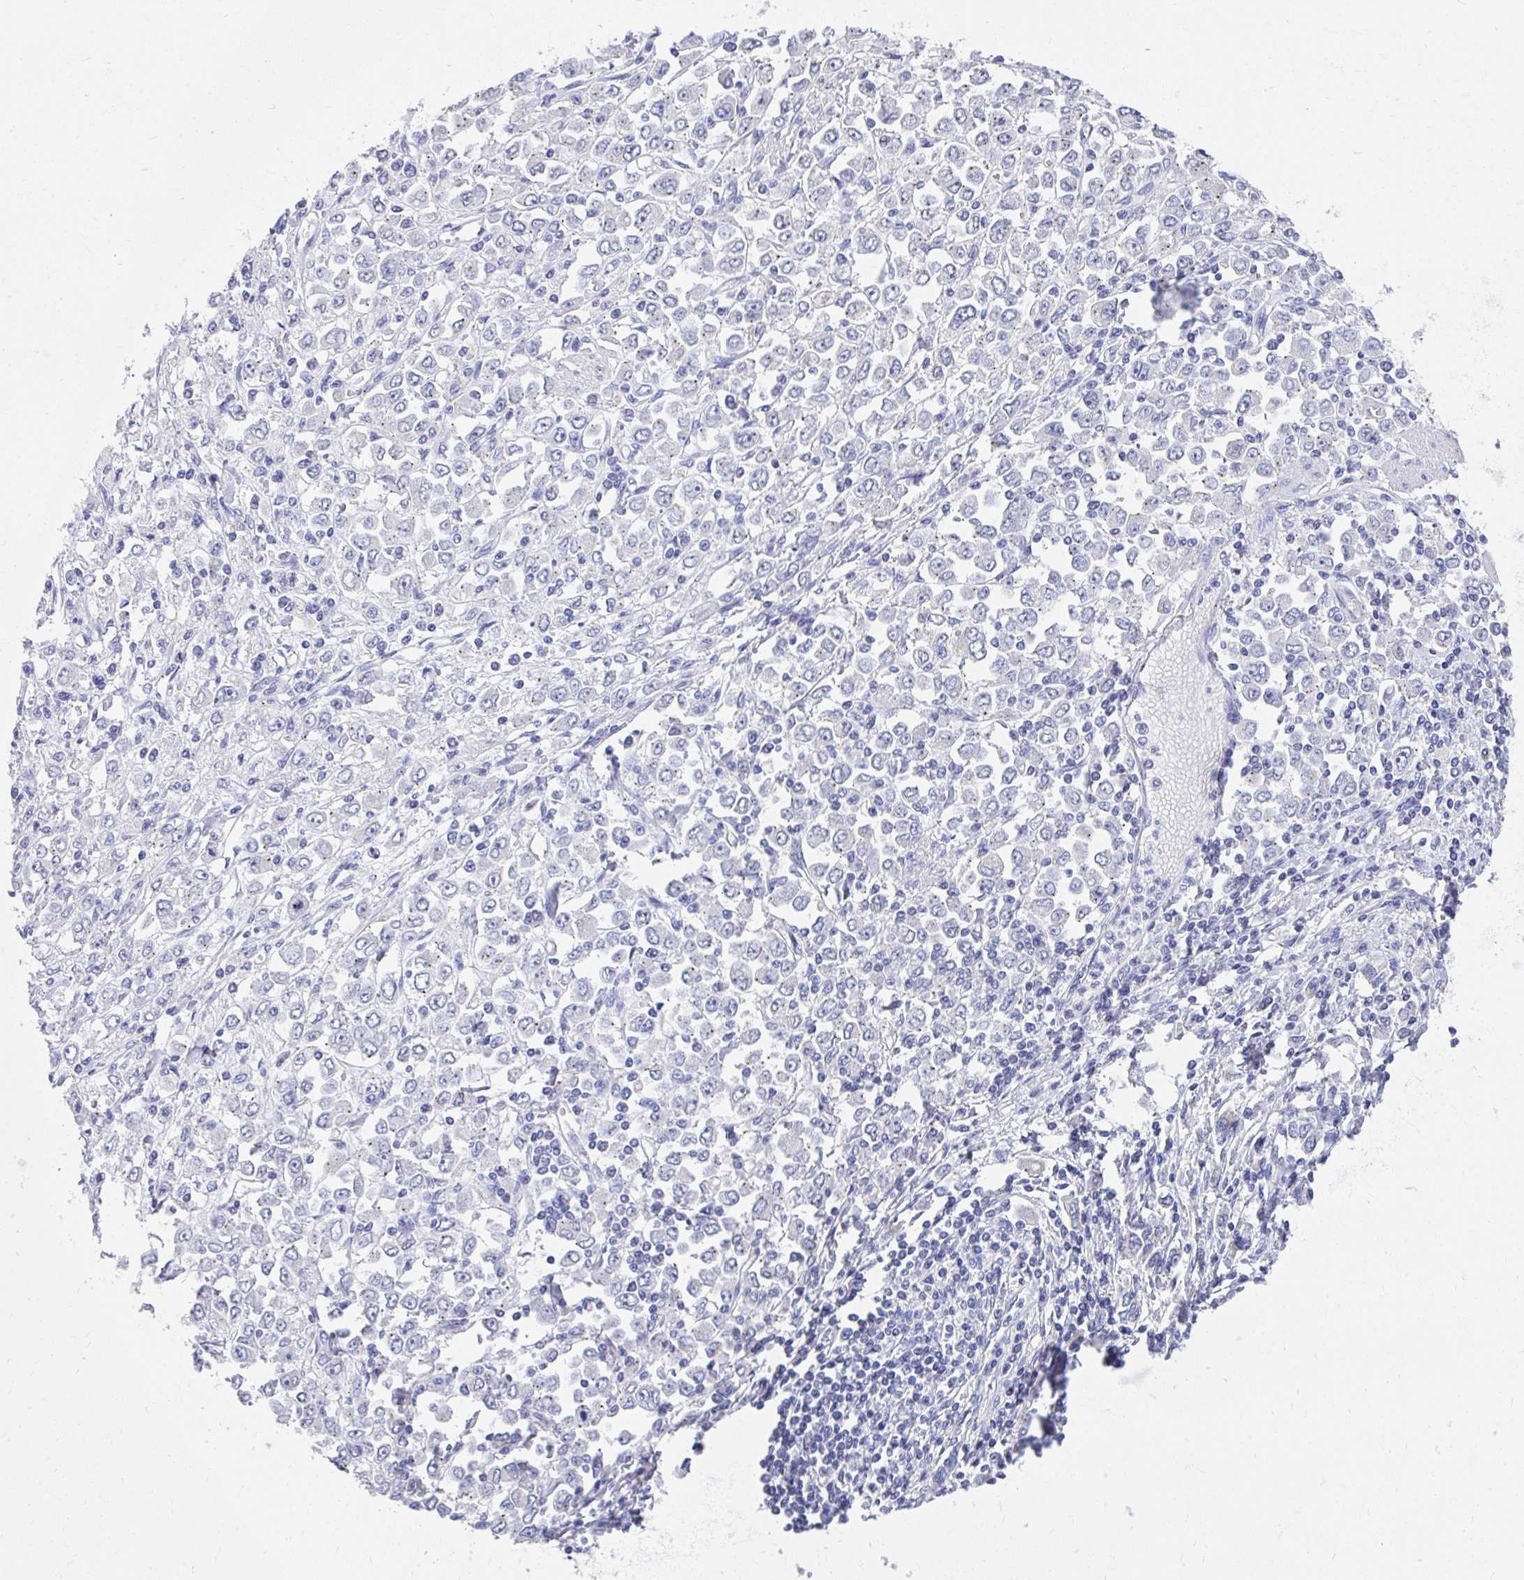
{"staining": {"intensity": "negative", "quantity": "none", "location": "none"}, "tissue": "stomach cancer", "cell_type": "Tumor cells", "image_type": "cancer", "snomed": [{"axis": "morphology", "description": "Adenocarcinoma, NOS"}, {"axis": "topography", "description": "Stomach, upper"}], "caption": "A photomicrograph of human adenocarcinoma (stomach) is negative for staining in tumor cells. (DAB immunohistochemistry, high magnification).", "gene": "TMPRSS2", "patient": {"sex": "male", "age": 70}}